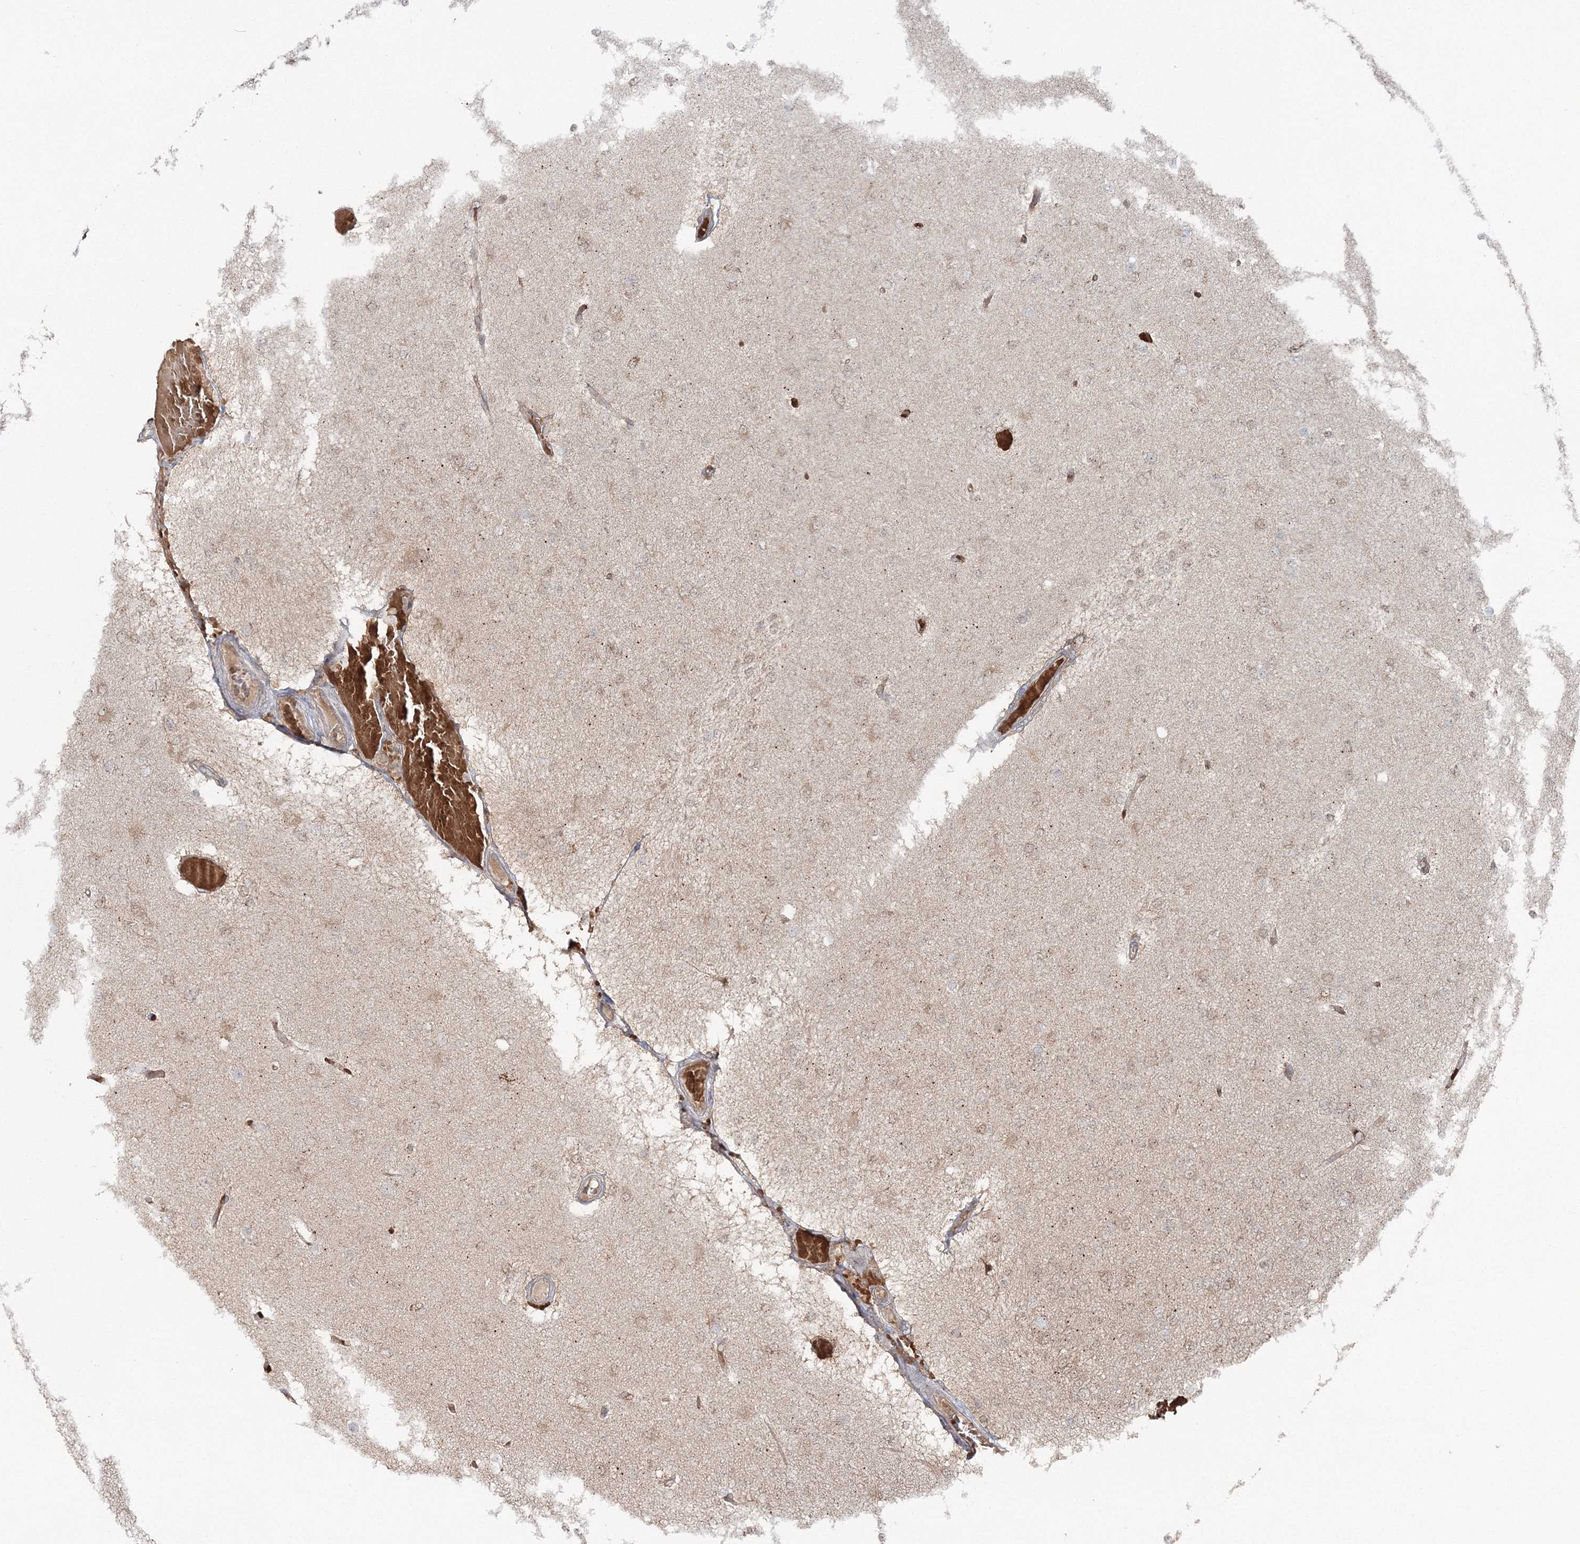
{"staining": {"intensity": "negative", "quantity": "none", "location": "none"}, "tissue": "glioma", "cell_type": "Tumor cells", "image_type": "cancer", "snomed": [{"axis": "morphology", "description": "Glioma, malignant, Low grade"}, {"axis": "topography", "description": "Brain"}], "caption": "This is a histopathology image of immunohistochemistry (IHC) staining of glioma, which shows no positivity in tumor cells. (DAB (3,3'-diaminobenzidine) IHC visualized using brightfield microscopy, high magnification).", "gene": "PCBD2", "patient": {"sex": "female", "age": 22}}